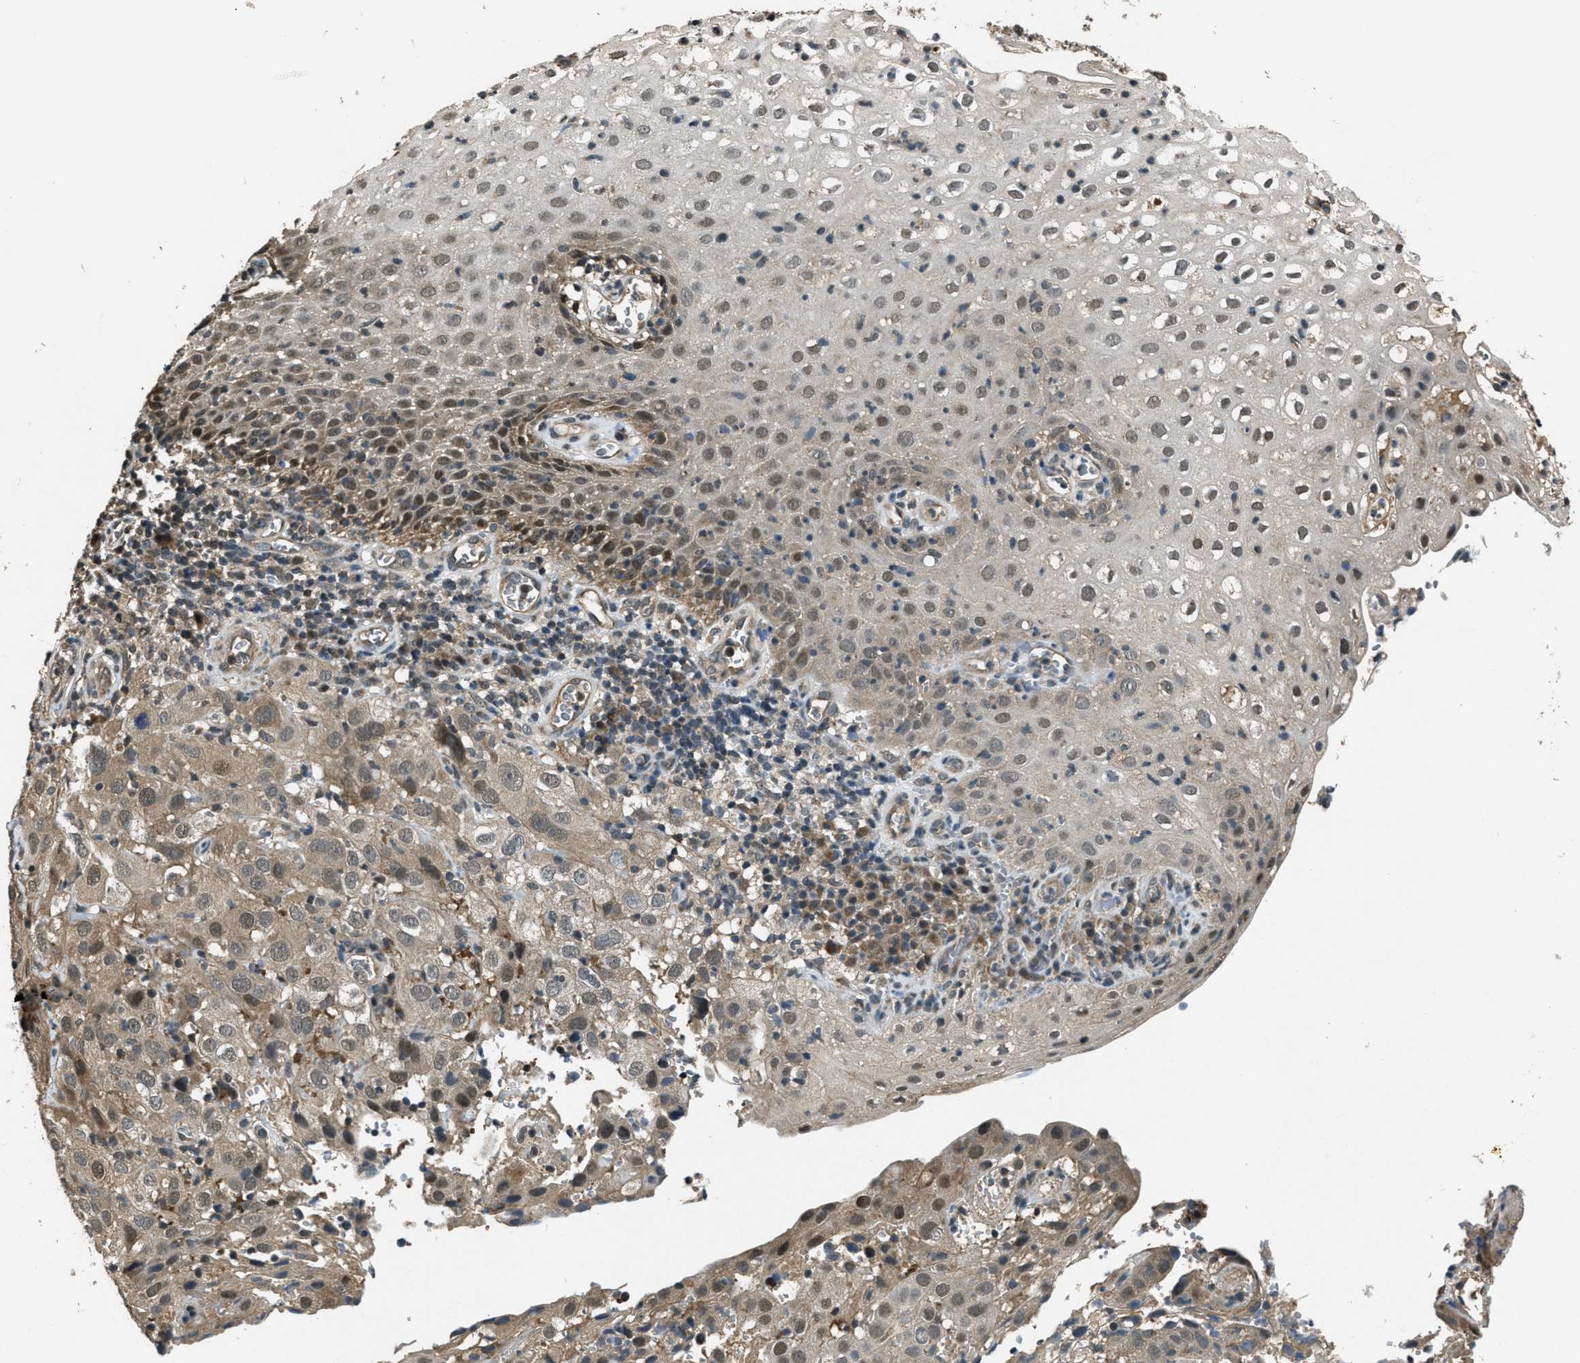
{"staining": {"intensity": "weak", "quantity": ">75%", "location": "cytoplasmic/membranous,nuclear"}, "tissue": "cervical cancer", "cell_type": "Tumor cells", "image_type": "cancer", "snomed": [{"axis": "morphology", "description": "Squamous cell carcinoma, NOS"}, {"axis": "topography", "description": "Cervix"}], "caption": "Squamous cell carcinoma (cervical) stained with a brown dye exhibits weak cytoplasmic/membranous and nuclear positive positivity in about >75% of tumor cells.", "gene": "DUSP6", "patient": {"sex": "female", "age": 32}}